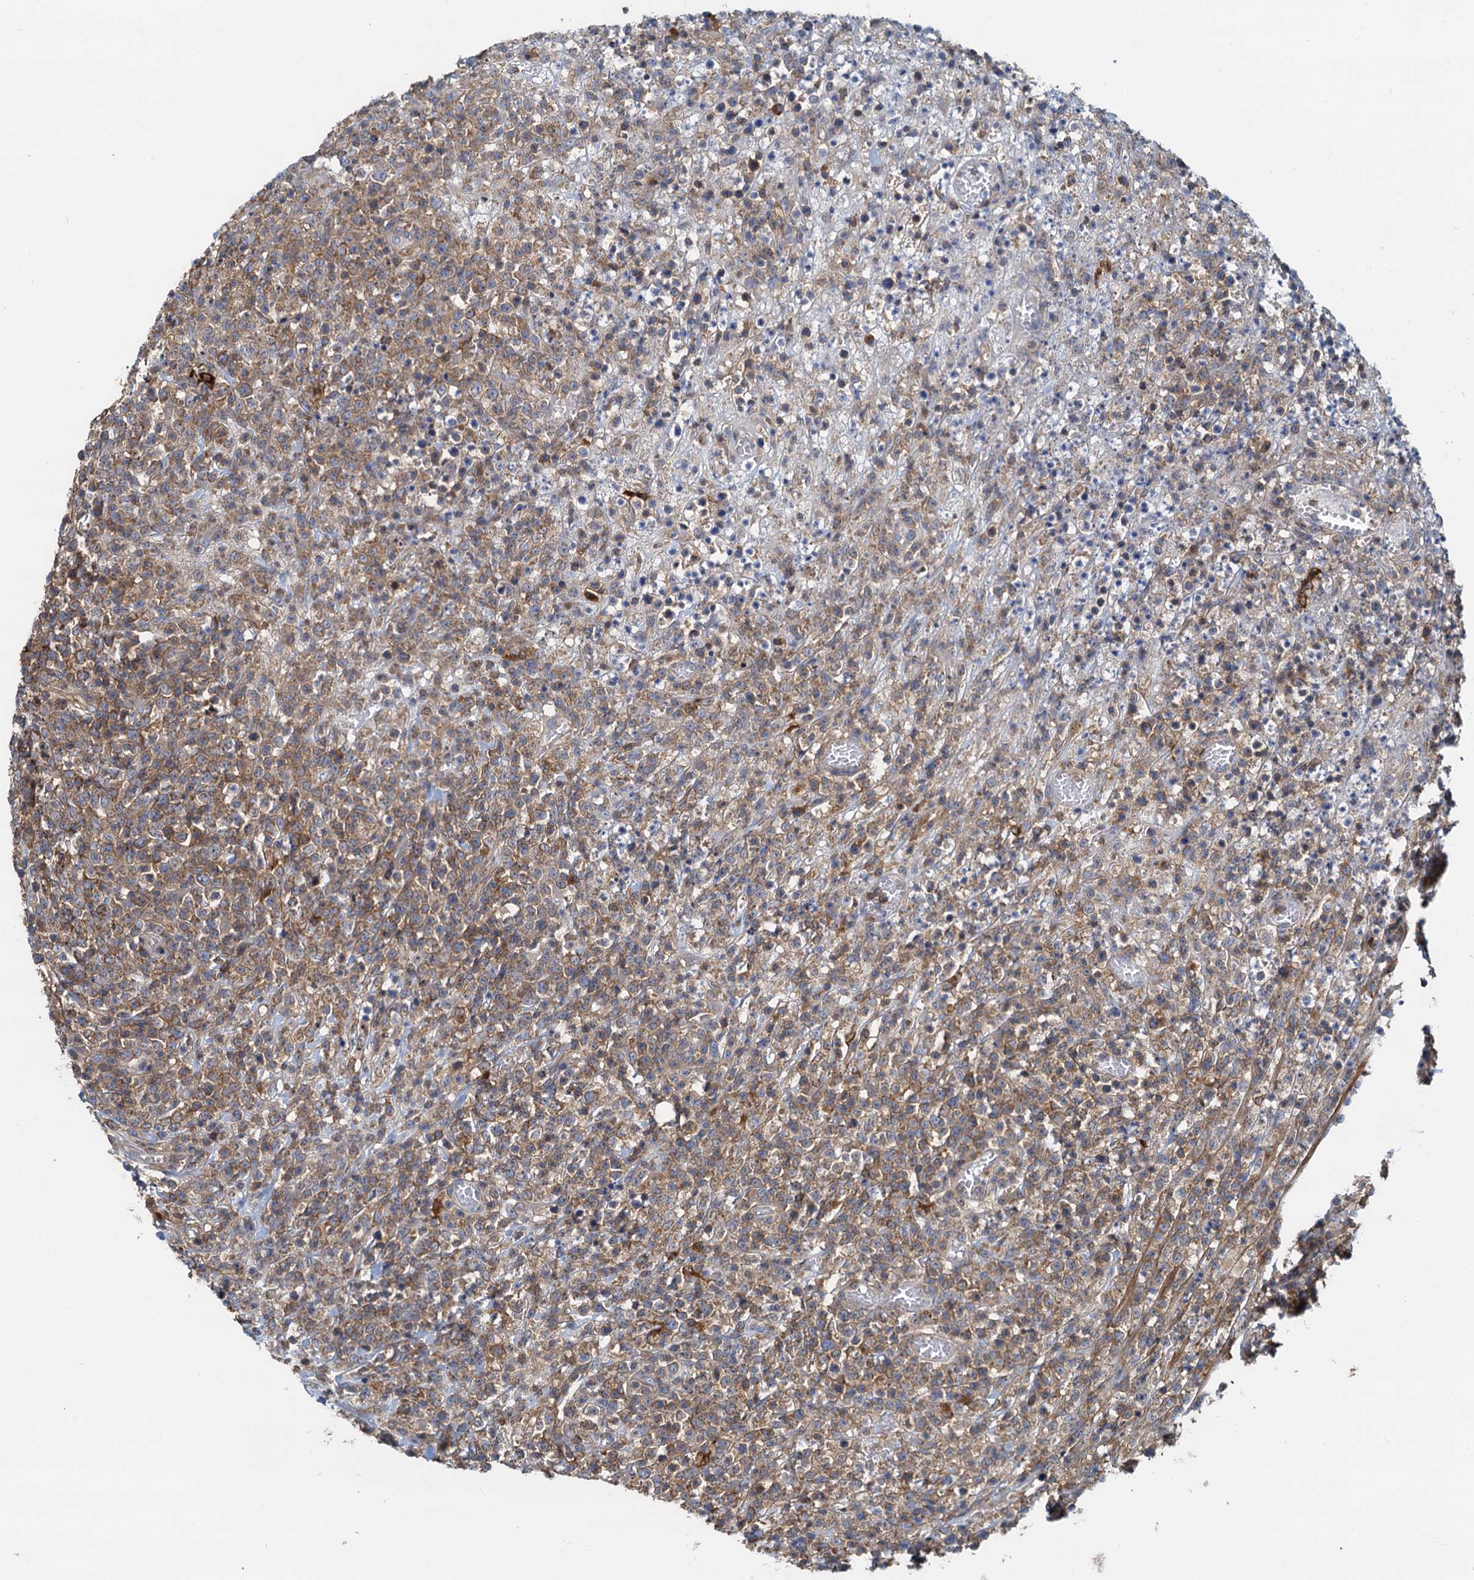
{"staining": {"intensity": "moderate", "quantity": ">75%", "location": "cytoplasmic/membranous"}, "tissue": "lymphoma", "cell_type": "Tumor cells", "image_type": "cancer", "snomed": [{"axis": "morphology", "description": "Malignant lymphoma, non-Hodgkin's type, High grade"}, {"axis": "topography", "description": "Colon"}], "caption": "Protein analysis of malignant lymphoma, non-Hodgkin's type (high-grade) tissue shows moderate cytoplasmic/membranous expression in approximately >75% of tumor cells. (Brightfield microscopy of DAB IHC at high magnification).", "gene": "LNX2", "patient": {"sex": "female", "age": 53}}